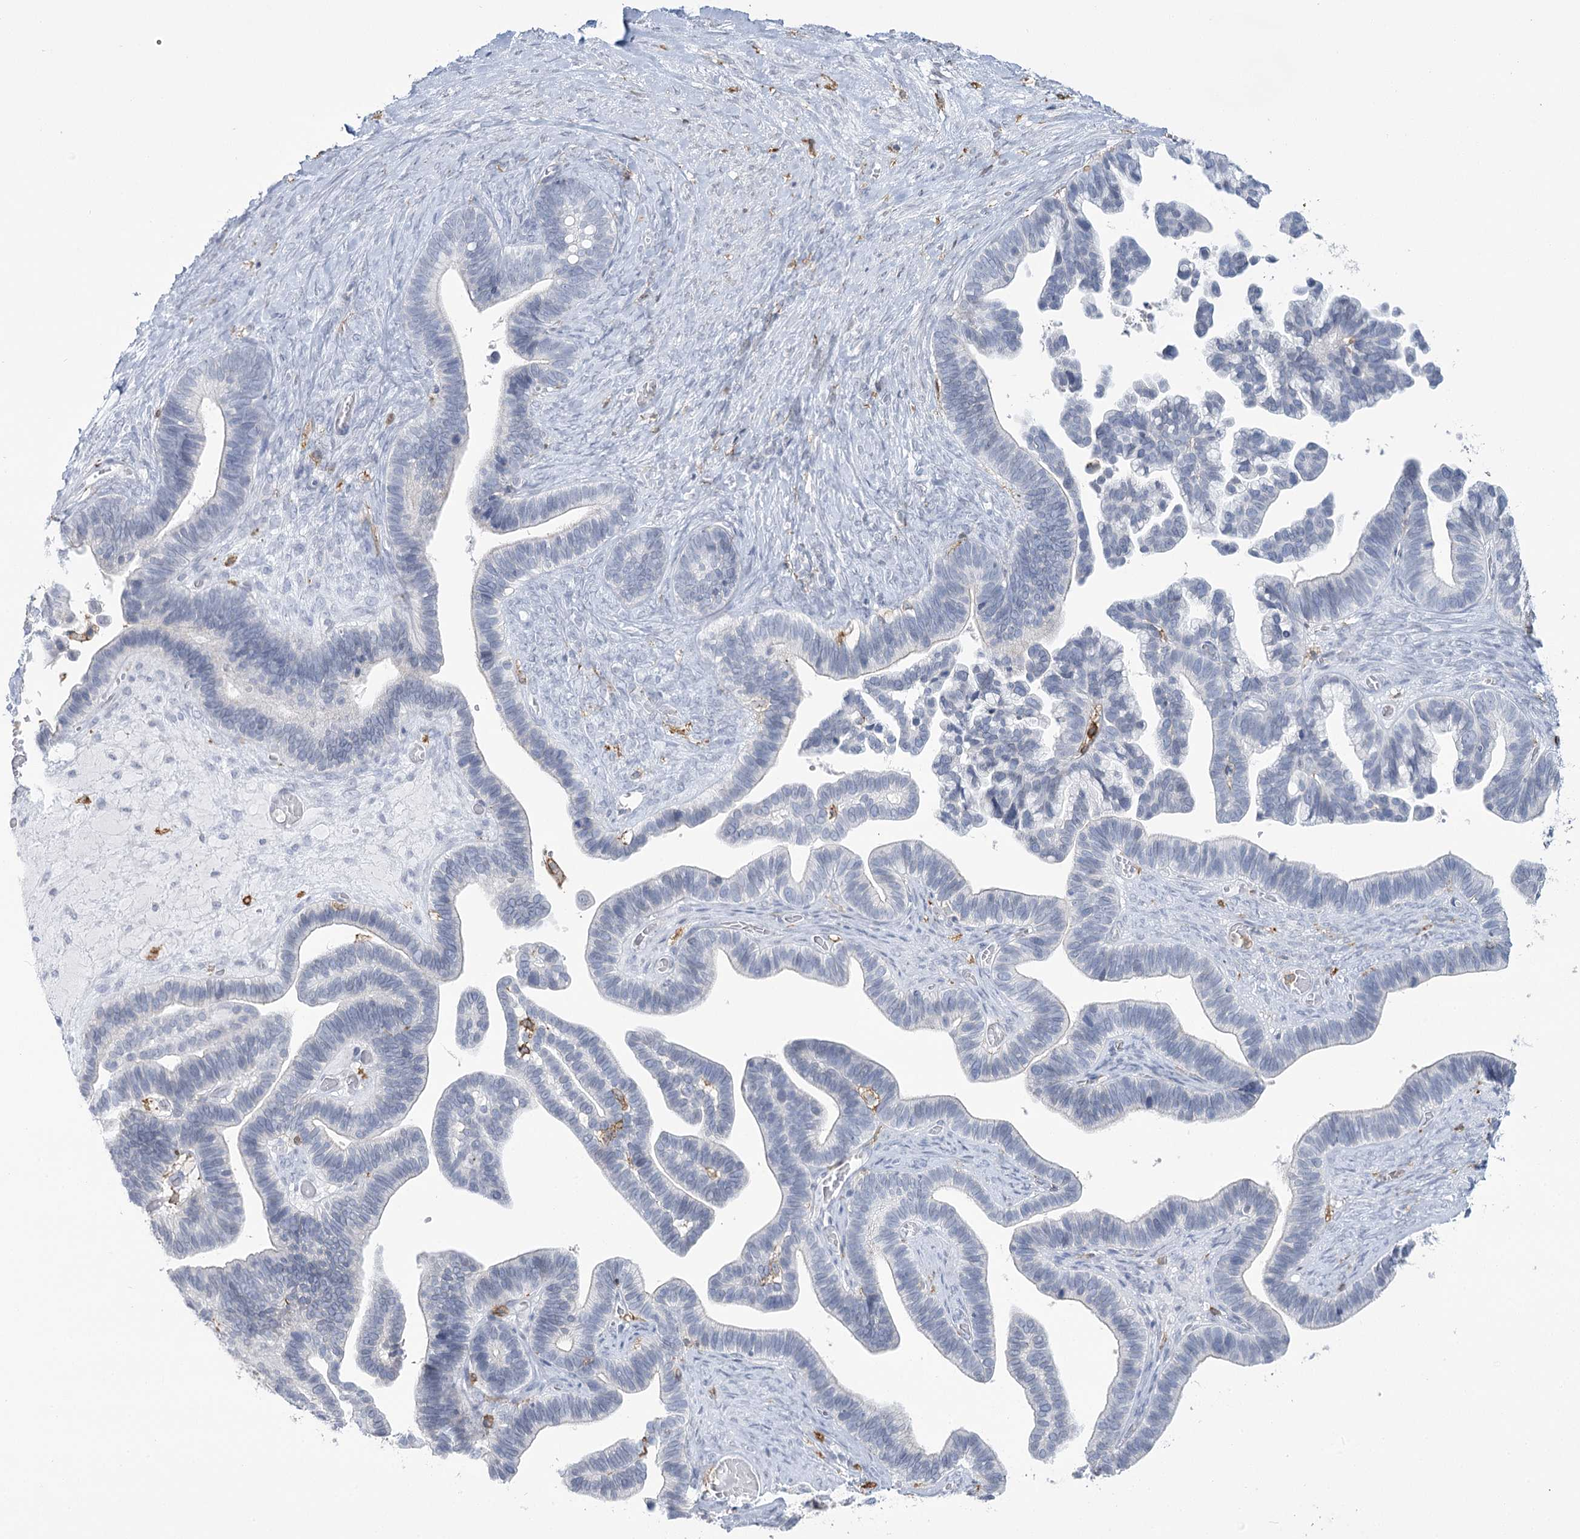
{"staining": {"intensity": "negative", "quantity": "none", "location": "none"}, "tissue": "ovarian cancer", "cell_type": "Tumor cells", "image_type": "cancer", "snomed": [{"axis": "morphology", "description": "Cystadenocarcinoma, serous, NOS"}, {"axis": "topography", "description": "Ovary"}], "caption": "Immunohistochemistry of serous cystadenocarcinoma (ovarian) demonstrates no expression in tumor cells.", "gene": "C11orf1", "patient": {"sex": "female", "age": 56}}